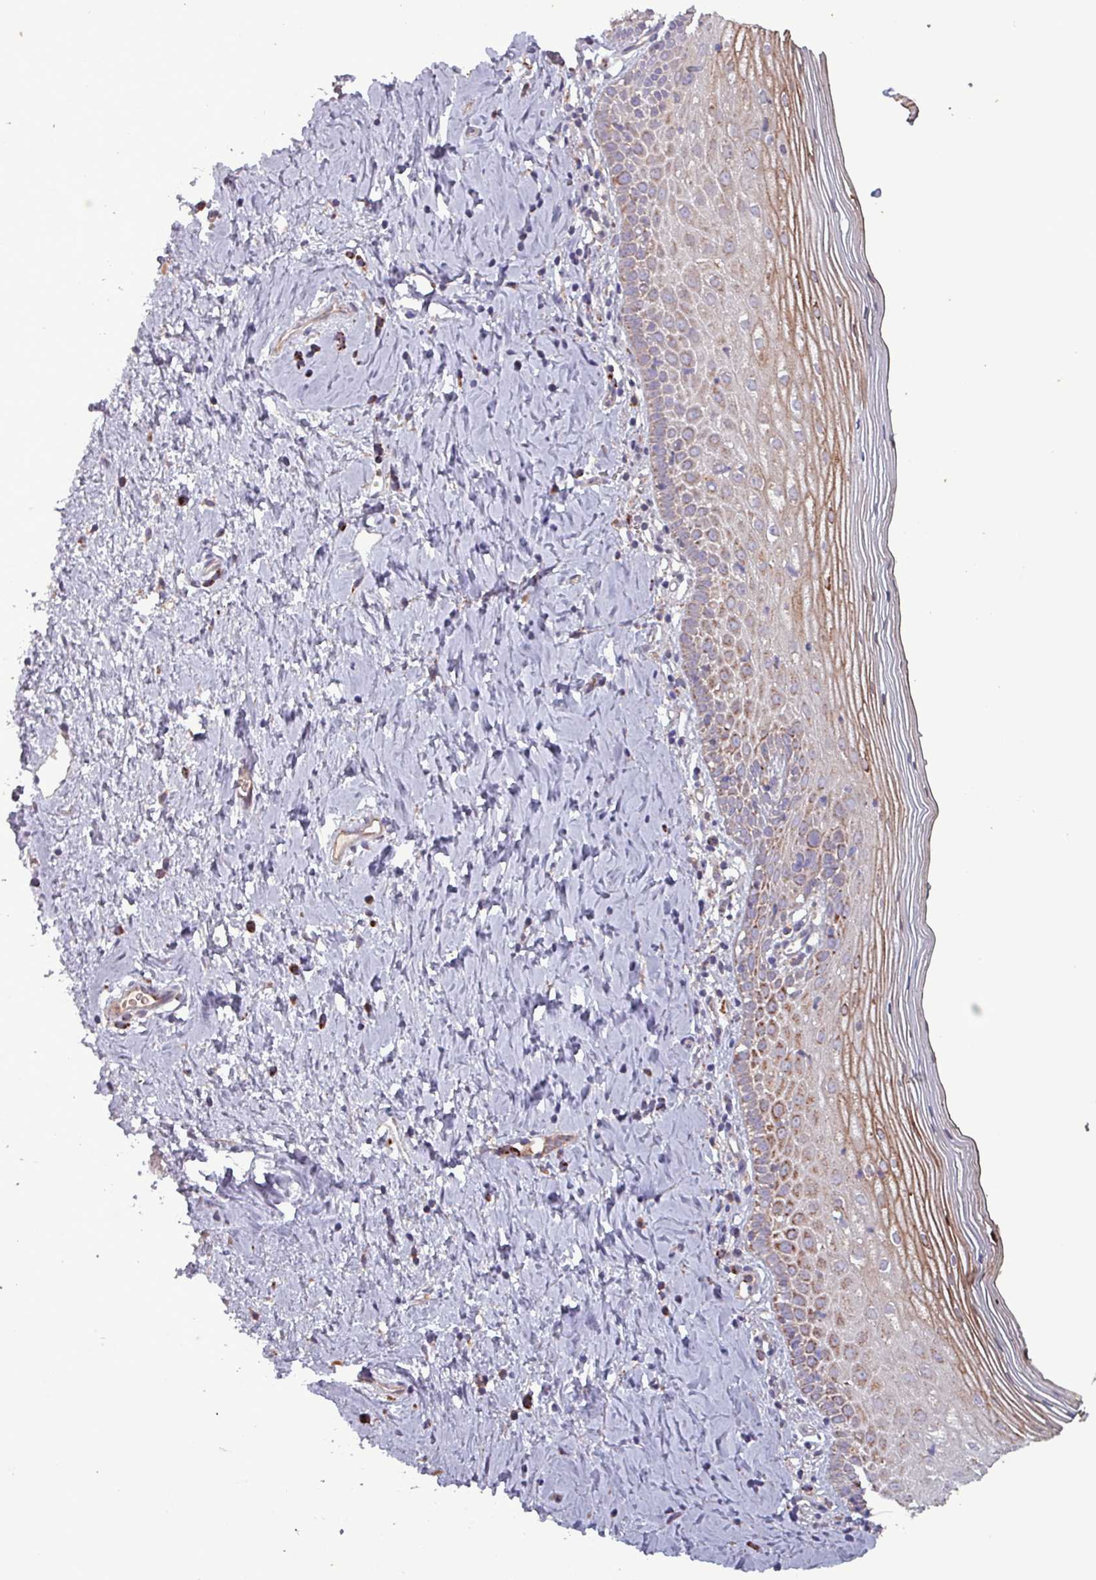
{"staining": {"intensity": "weak", "quantity": "25%-75%", "location": "cytoplasmic/membranous"}, "tissue": "cervix", "cell_type": "Glandular cells", "image_type": "normal", "snomed": [{"axis": "morphology", "description": "Normal tissue, NOS"}, {"axis": "topography", "description": "Cervix"}], "caption": "The photomicrograph exhibits staining of normal cervix, revealing weak cytoplasmic/membranous protein positivity (brown color) within glandular cells. The protein is stained brown, and the nuclei are stained in blue (DAB IHC with brightfield microscopy, high magnification).", "gene": "ZNF322", "patient": {"sex": "female", "age": 44}}